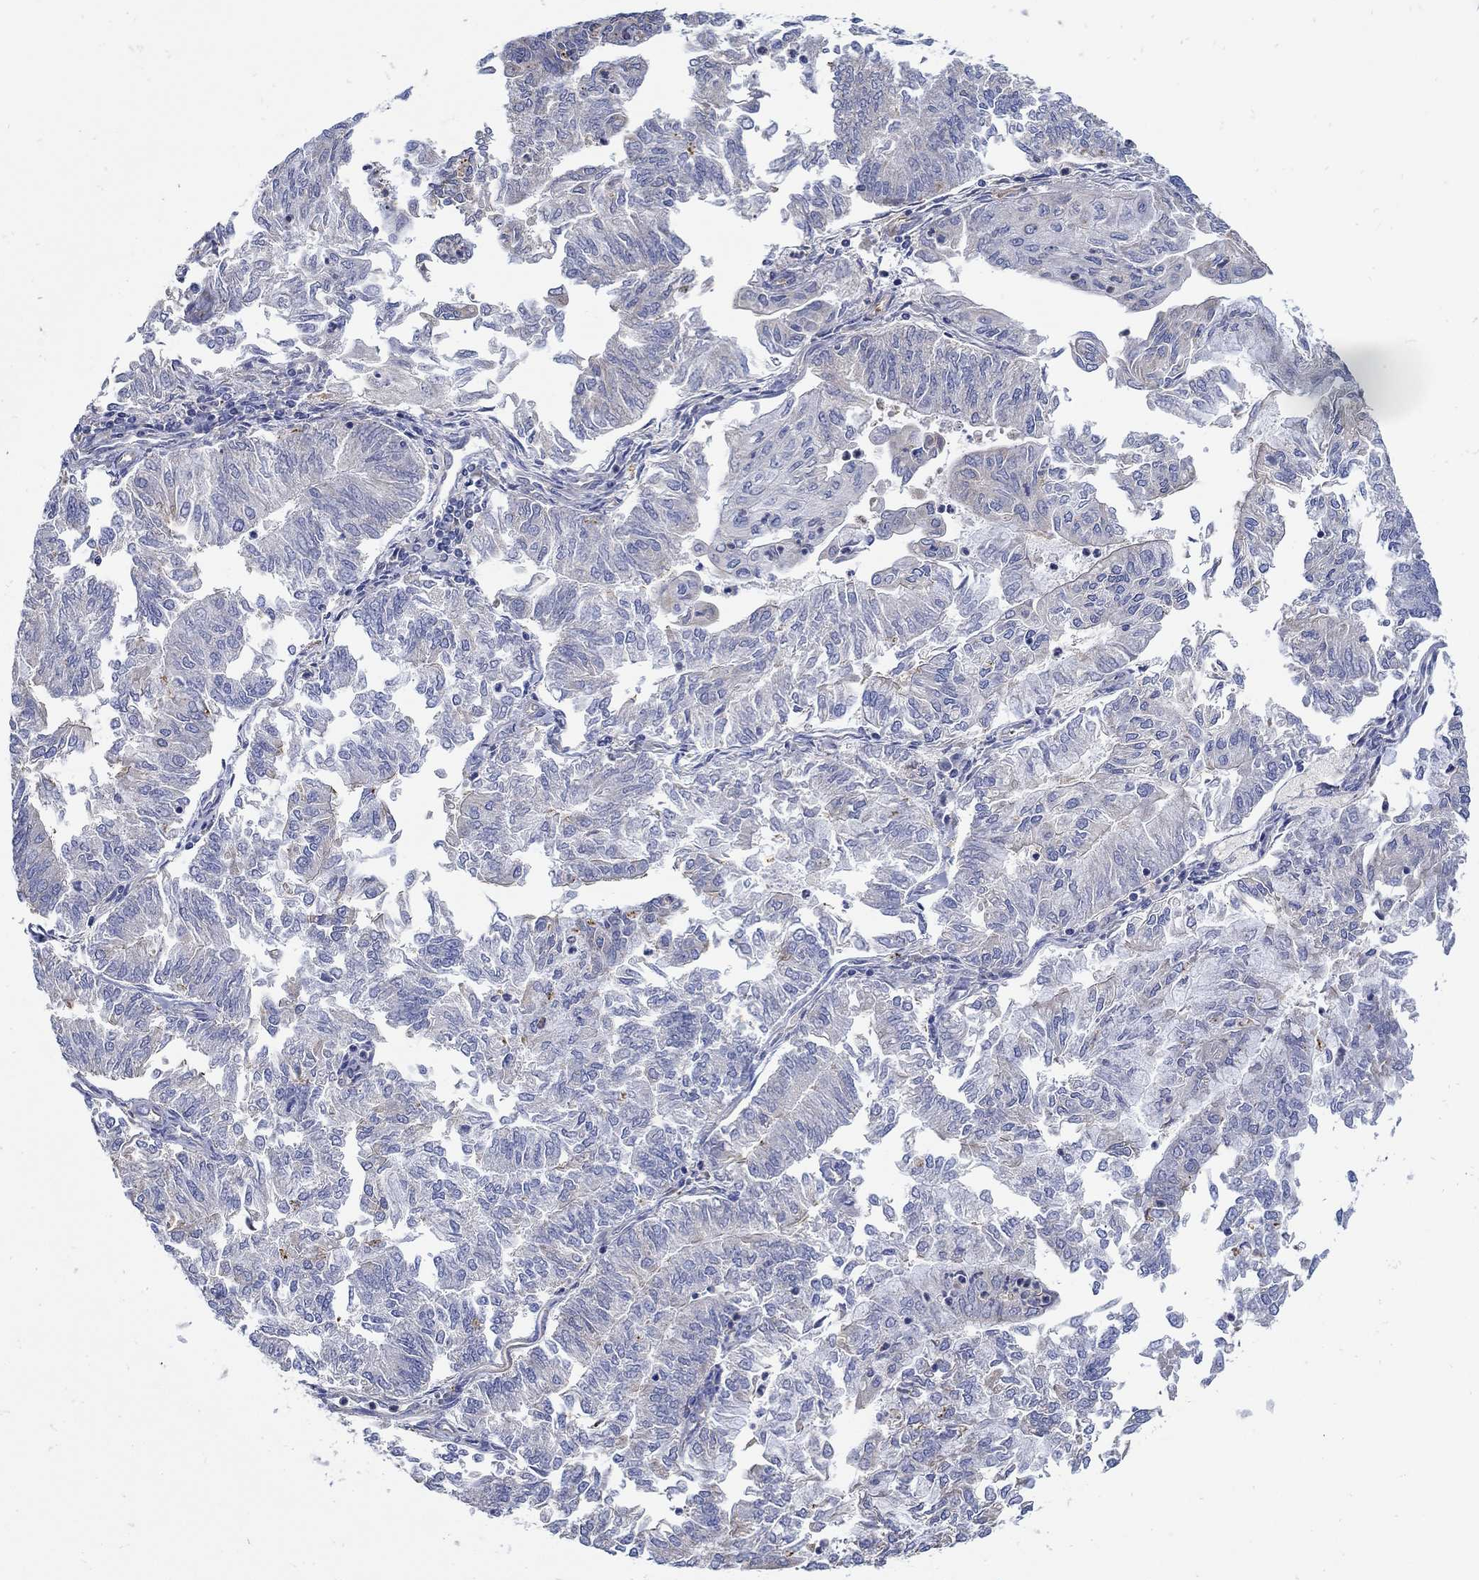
{"staining": {"intensity": "negative", "quantity": "none", "location": "none"}, "tissue": "endometrial cancer", "cell_type": "Tumor cells", "image_type": "cancer", "snomed": [{"axis": "morphology", "description": "Adenocarcinoma, NOS"}, {"axis": "topography", "description": "Endometrium"}], "caption": "An immunohistochemistry (IHC) image of endometrial adenocarcinoma is shown. There is no staining in tumor cells of endometrial adenocarcinoma.", "gene": "TEKT3", "patient": {"sex": "female", "age": 59}}